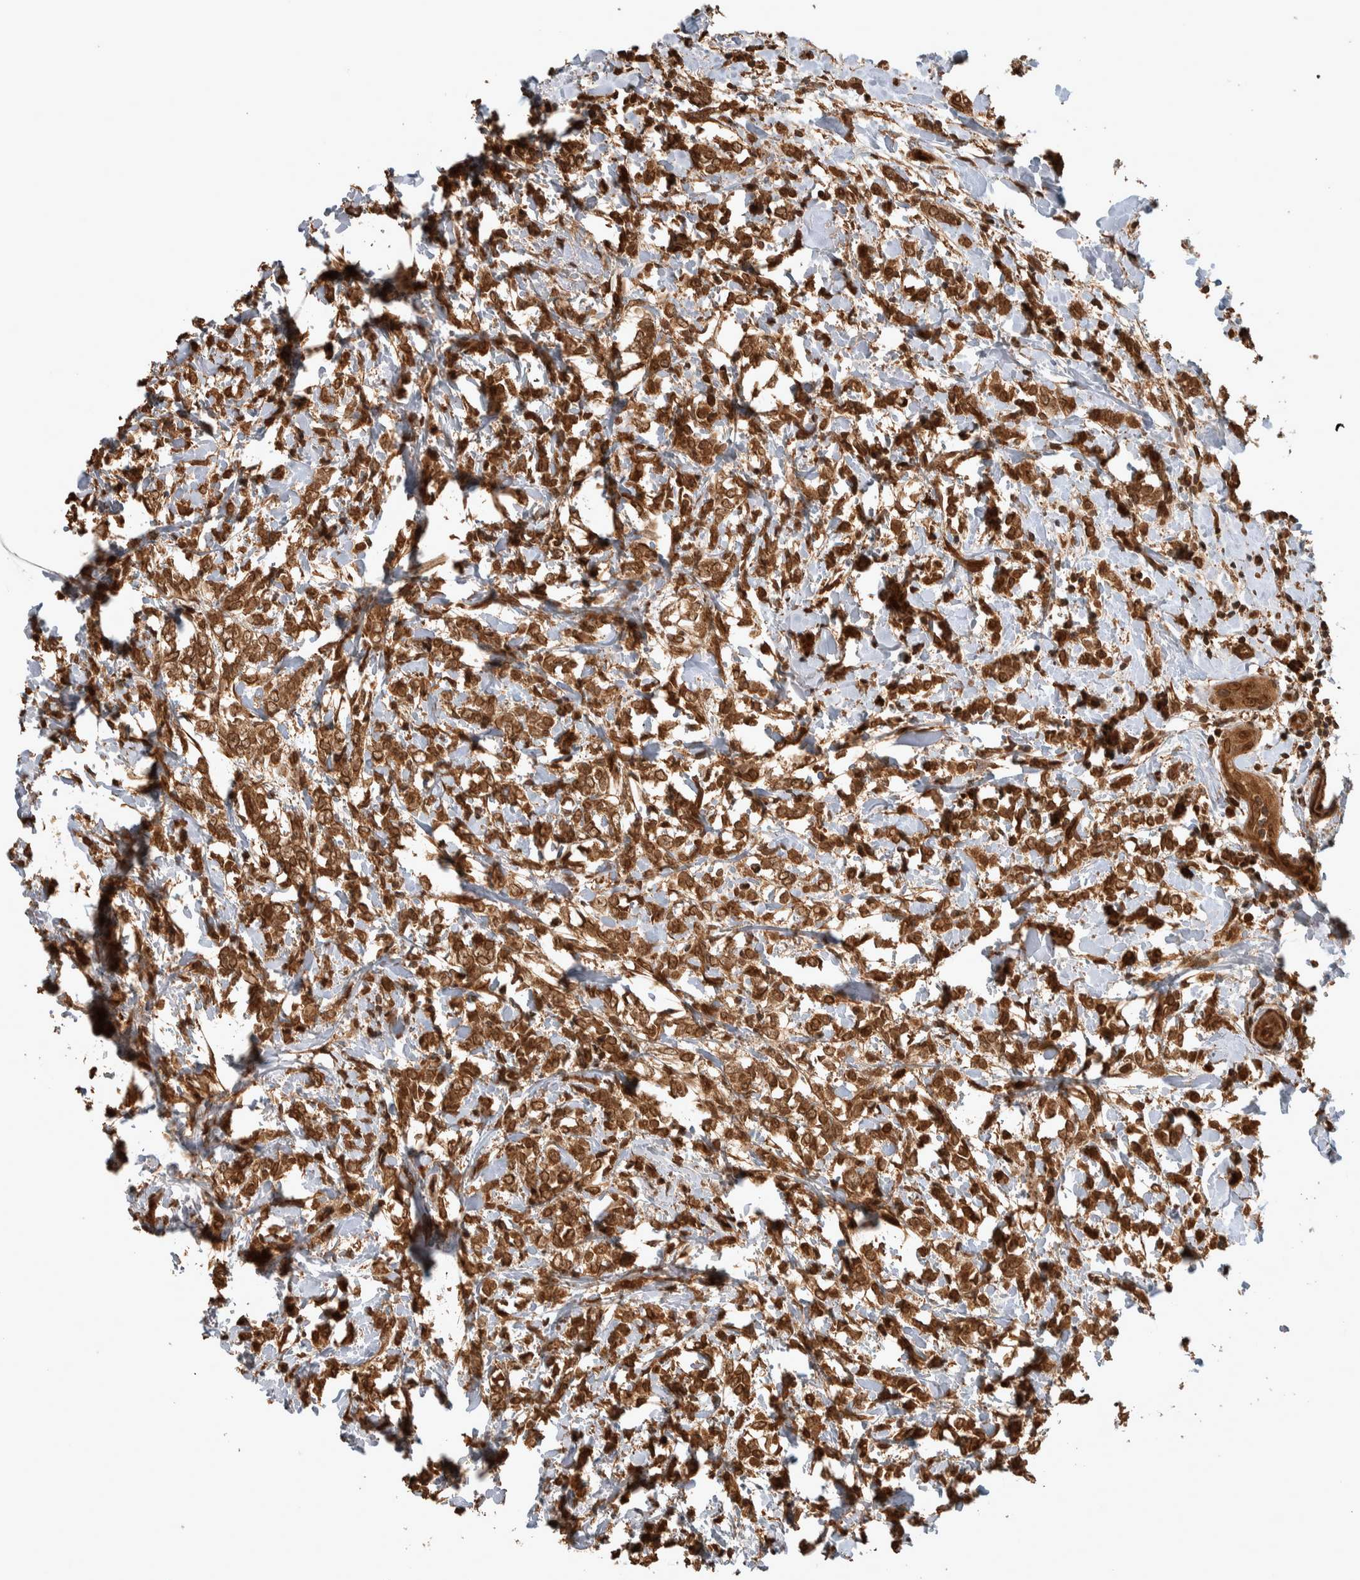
{"staining": {"intensity": "moderate", "quantity": ">75%", "location": "cytoplasmic/membranous,nuclear"}, "tissue": "breast cancer", "cell_type": "Tumor cells", "image_type": "cancer", "snomed": [{"axis": "morphology", "description": "Normal tissue, NOS"}, {"axis": "morphology", "description": "Lobular carcinoma"}, {"axis": "topography", "description": "Breast"}], "caption": "Protein staining of breast cancer tissue shows moderate cytoplasmic/membranous and nuclear staining in approximately >75% of tumor cells.", "gene": "CNTROB", "patient": {"sex": "female", "age": 47}}